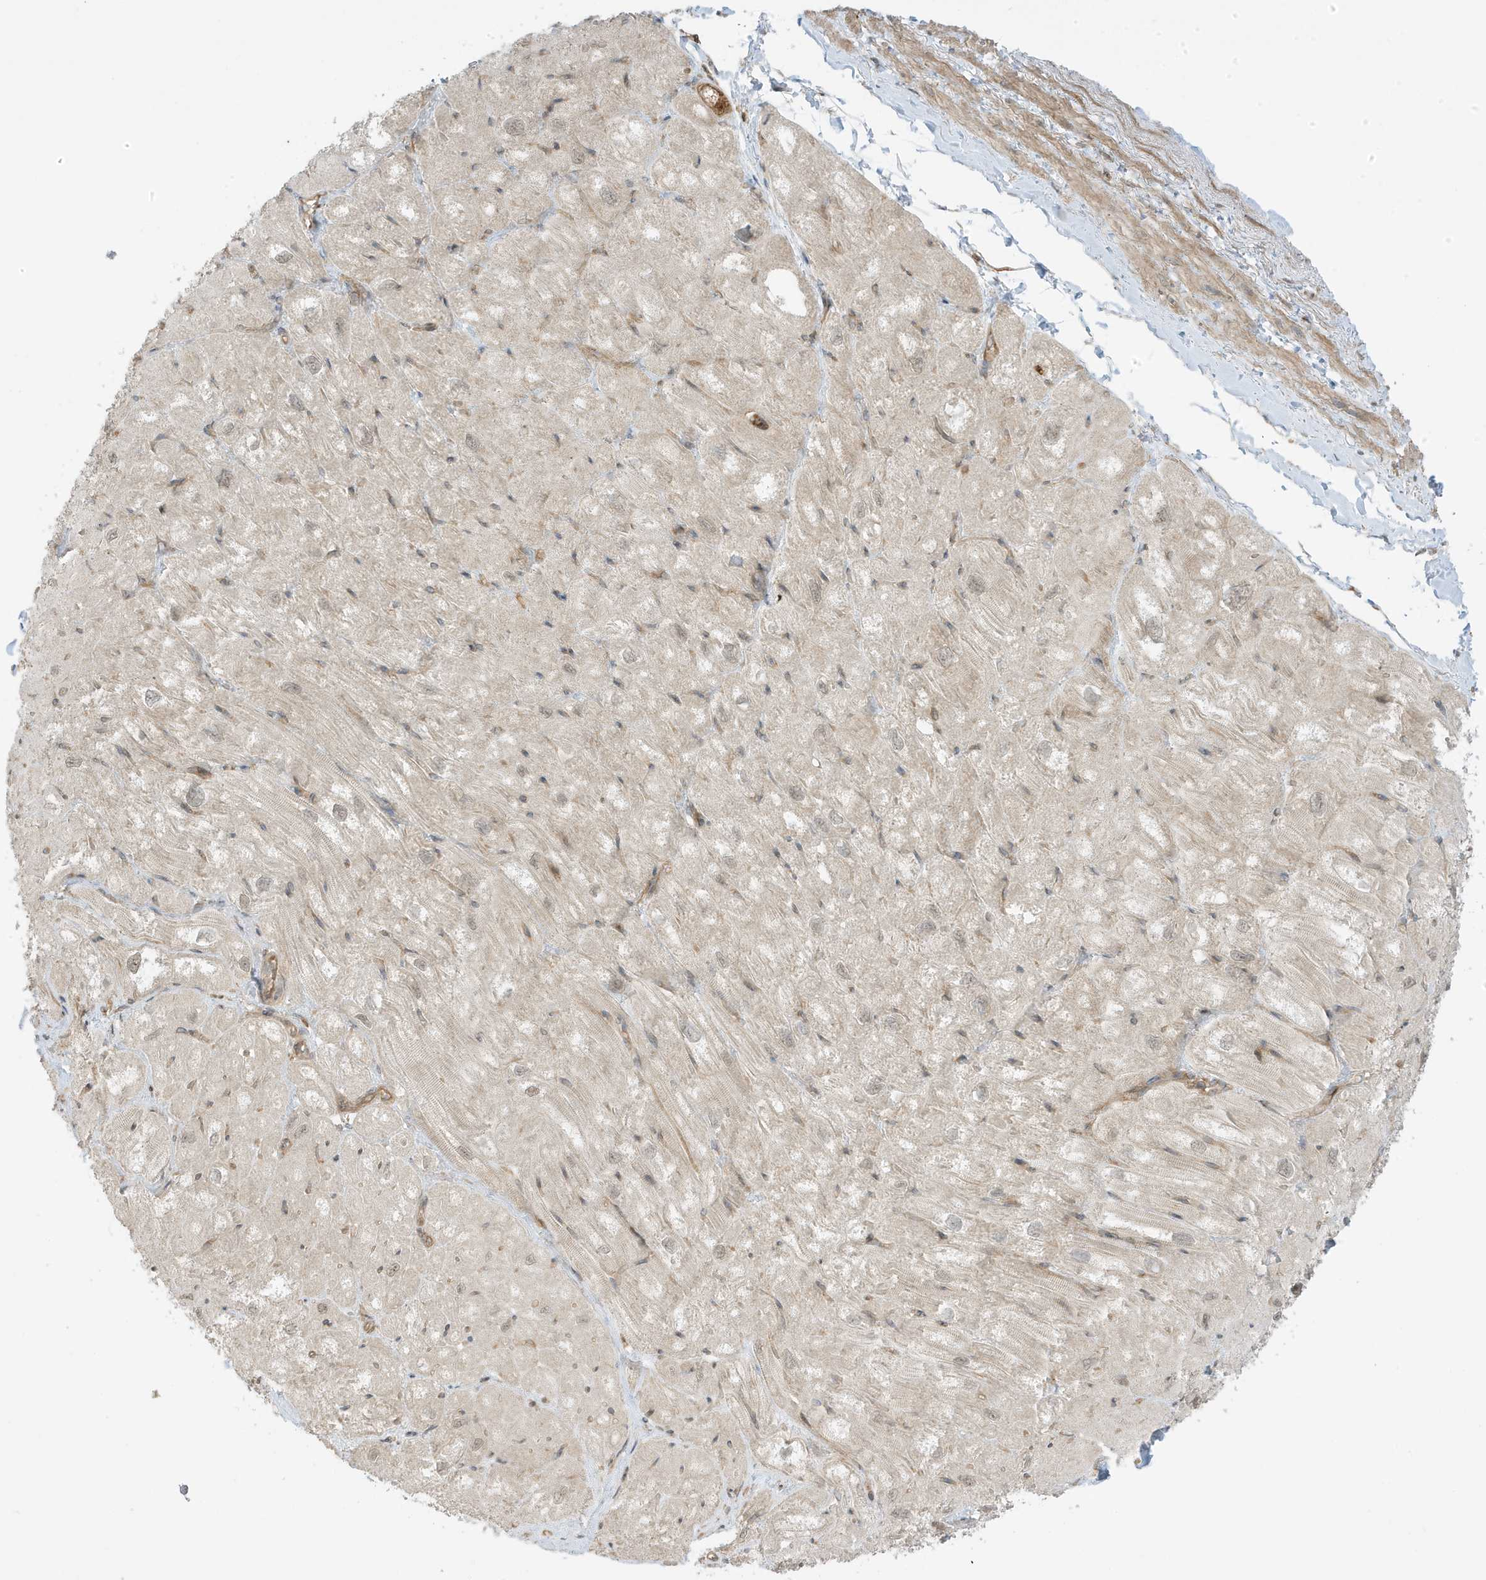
{"staining": {"intensity": "negative", "quantity": "none", "location": "none"}, "tissue": "heart muscle", "cell_type": "Cardiomyocytes", "image_type": "normal", "snomed": [{"axis": "morphology", "description": "Normal tissue, NOS"}, {"axis": "topography", "description": "Heart"}], "caption": "The immunohistochemistry micrograph has no significant staining in cardiomyocytes of heart muscle. (Brightfield microscopy of DAB immunohistochemistry (IHC) at high magnification).", "gene": "SCARF2", "patient": {"sex": "male", "age": 50}}